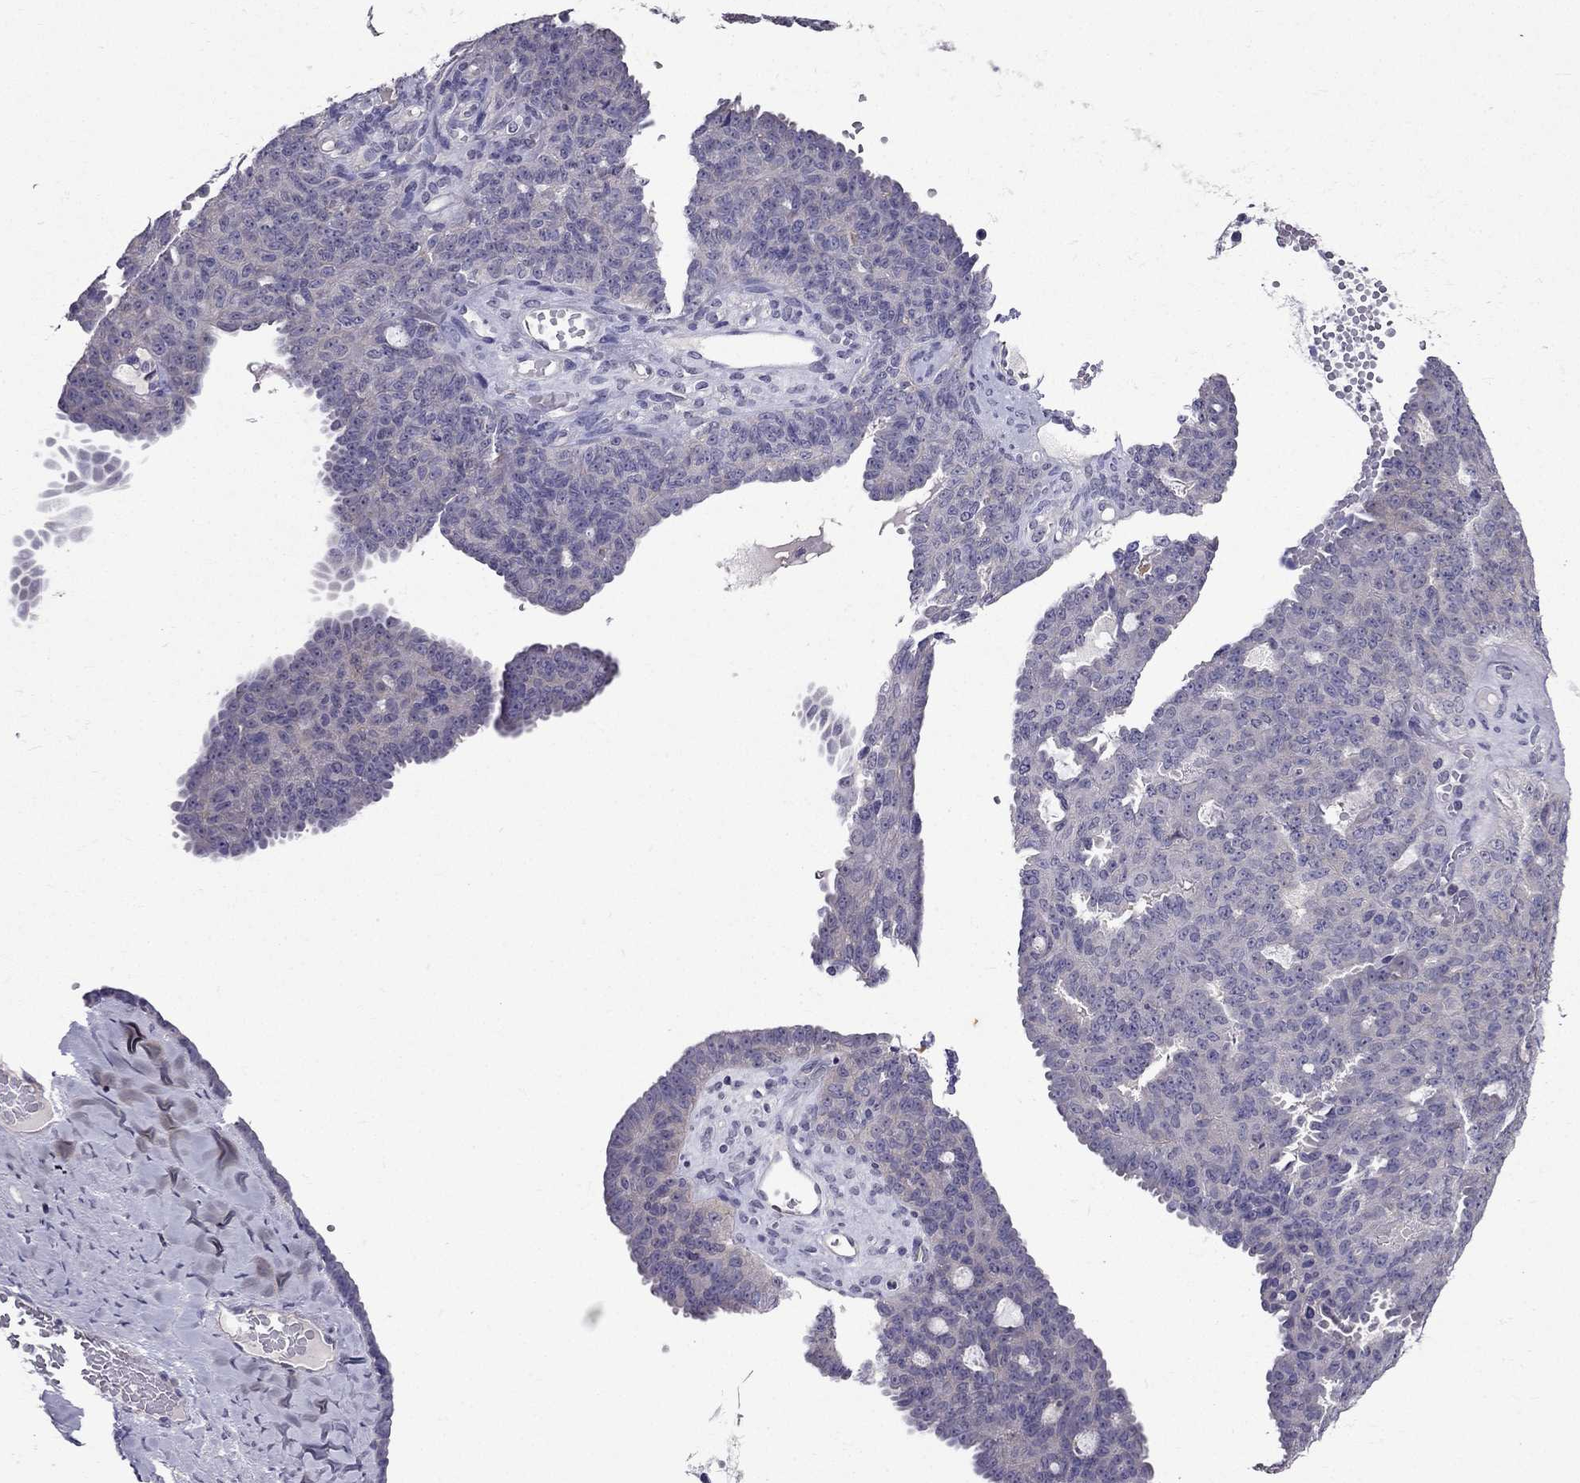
{"staining": {"intensity": "negative", "quantity": "none", "location": "none"}, "tissue": "ovarian cancer", "cell_type": "Tumor cells", "image_type": "cancer", "snomed": [{"axis": "morphology", "description": "Cystadenocarcinoma, serous, NOS"}, {"axis": "topography", "description": "Ovary"}], "caption": "The immunohistochemistry micrograph has no significant expression in tumor cells of ovarian serous cystadenocarcinoma tissue.", "gene": "AAK1", "patient": {"sex": "female", "age": 71}}